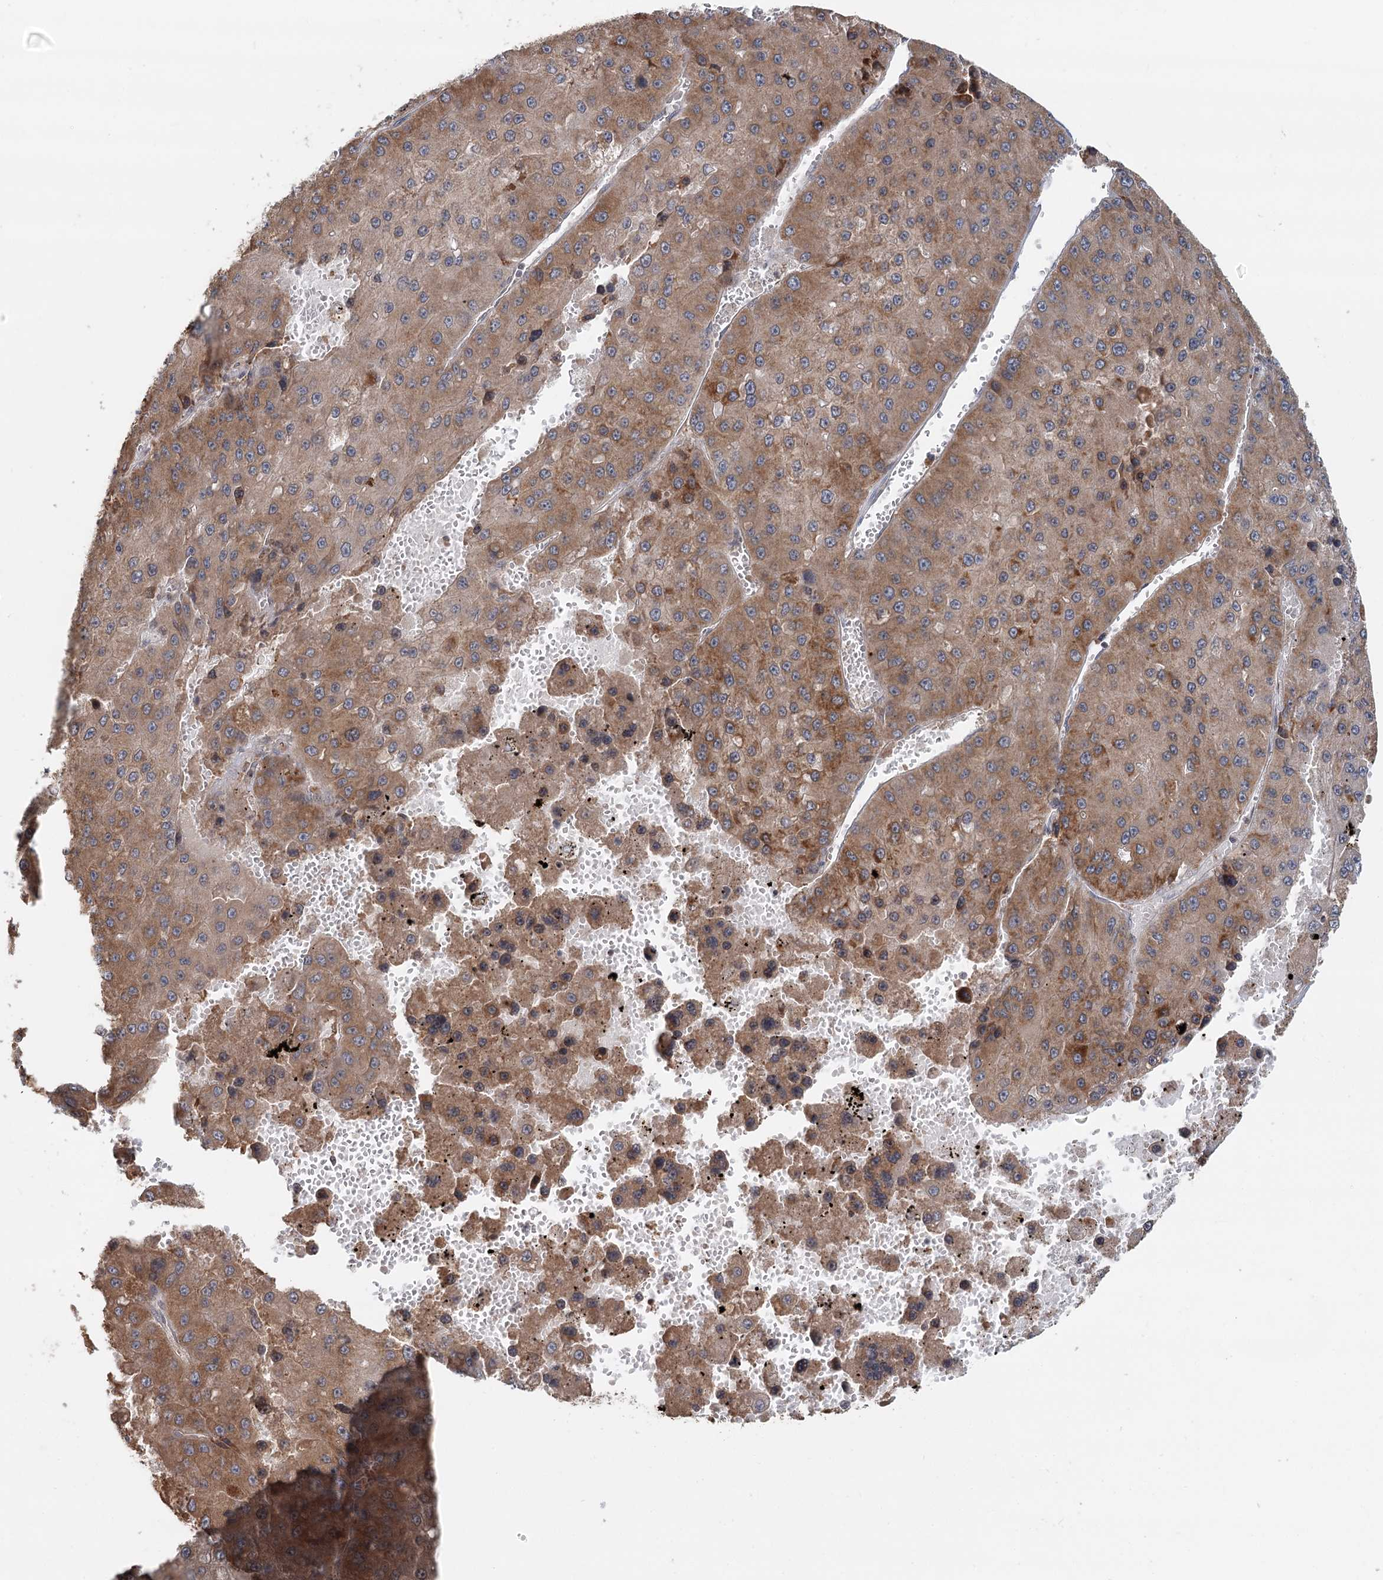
{"staining": {"intensity": "moderate", "quantity": ">75%", "location": "cytoplasmic/membranous"}, "tissue": "liver cancer", "cell_type": "Tumor cells", "image_type": "cancer", "snomed": [{"axis": "morphology", "description": "Carcinoma, Hepatocellular, NOS"}, {"axis": "topography", "description": "Liver"}], "caption": "Approximately >75% of tumor cells in human liver cancer exhibit moderate cytoplasmic/membranous protein expression as visualized by brown immunohistochemical staining.", "gene": "RNF111", "patient": {"sex": "female", "age": 73}}